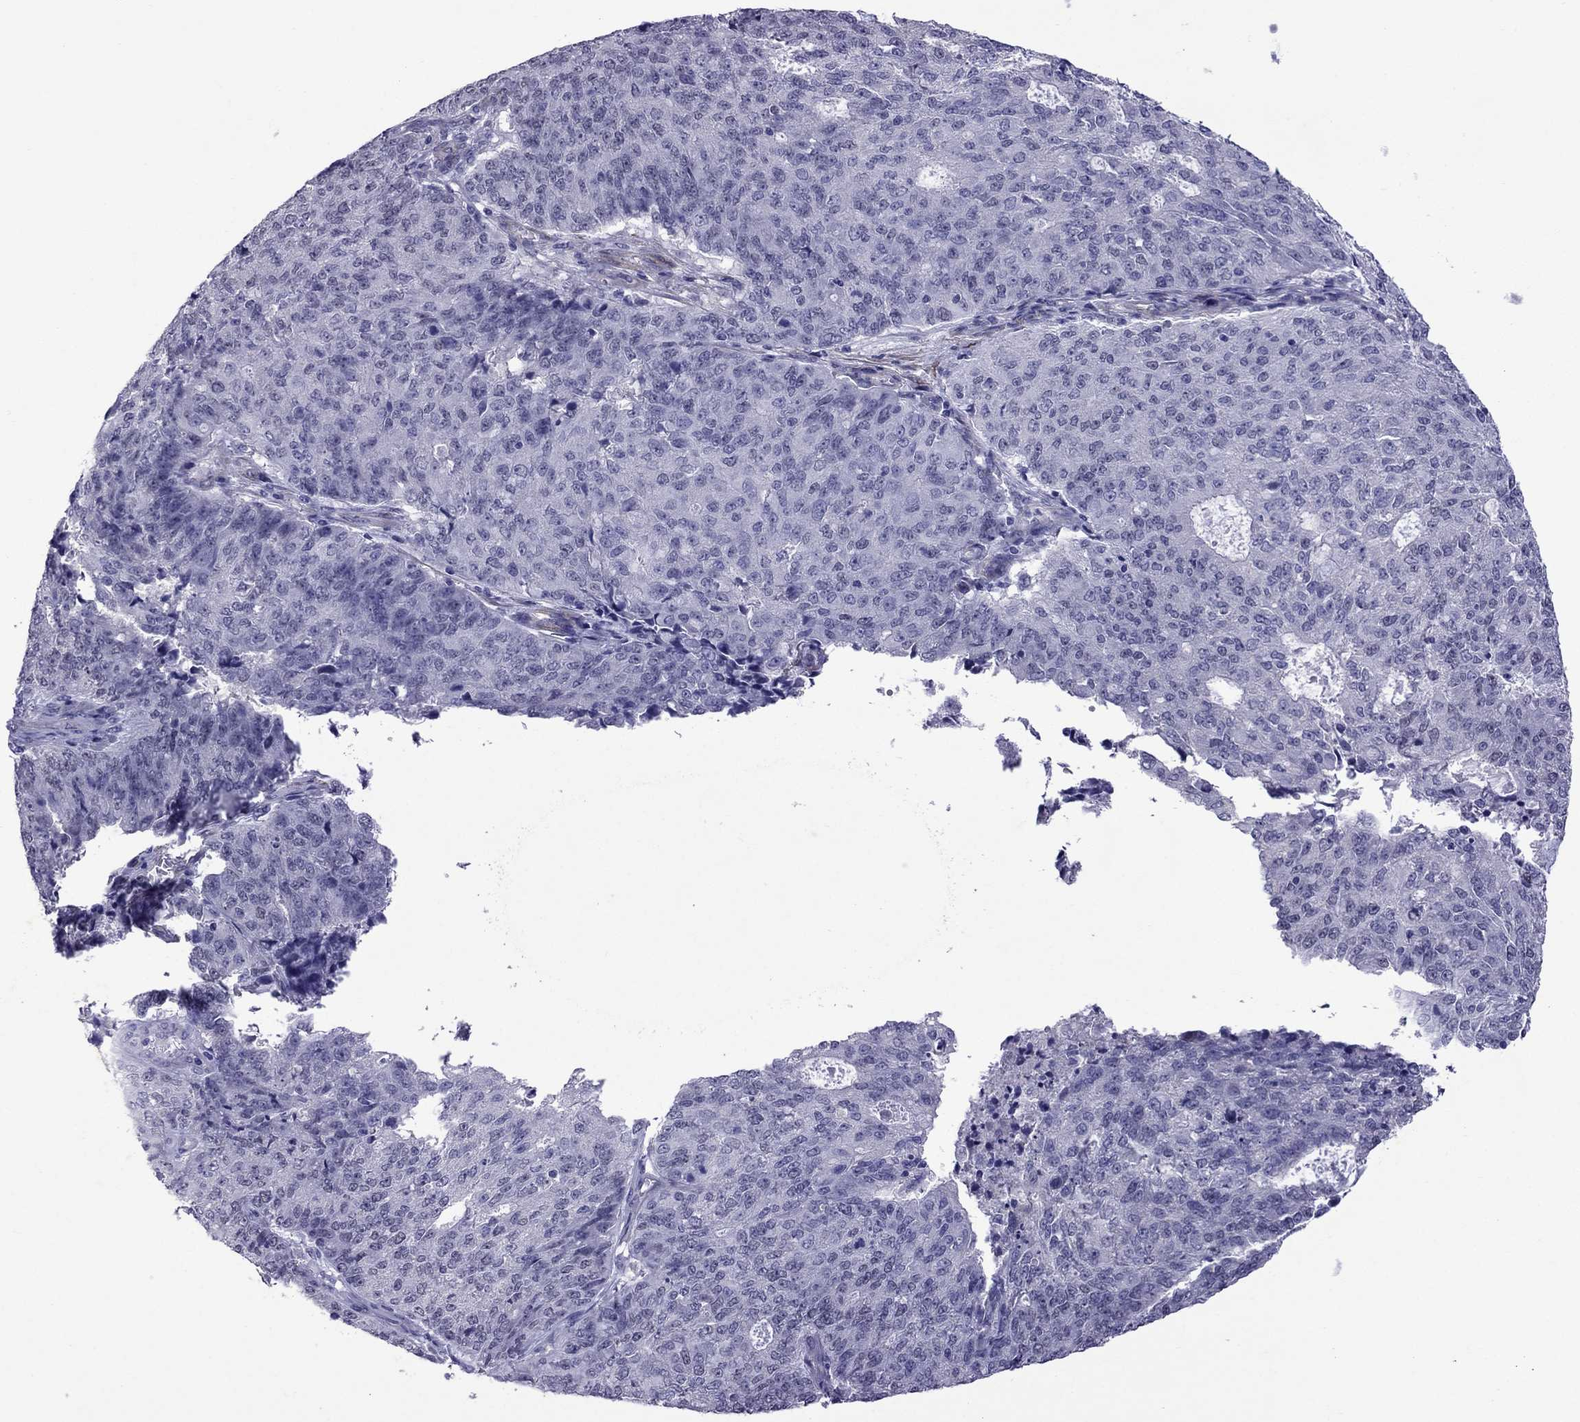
{"staining": {"intensity": "negative", "quantity": "none", "location": "none"}, "tissue": "endometrial cancer", "cell_type": "Tumor cells", "image_type": "cancer", "snomed": [{"axis": "morphology", "description": "Adenocarcinoma, NOS"}, {"axis": "topography", "description": "Endometrium"}], "caption": "An IHC histopathology image of endometrial cancer is shown. There is no staining in tumor cells of endometrial cancer.", "gene": "CHRNA5", "patient": {"sex": "female", "age": 82}}